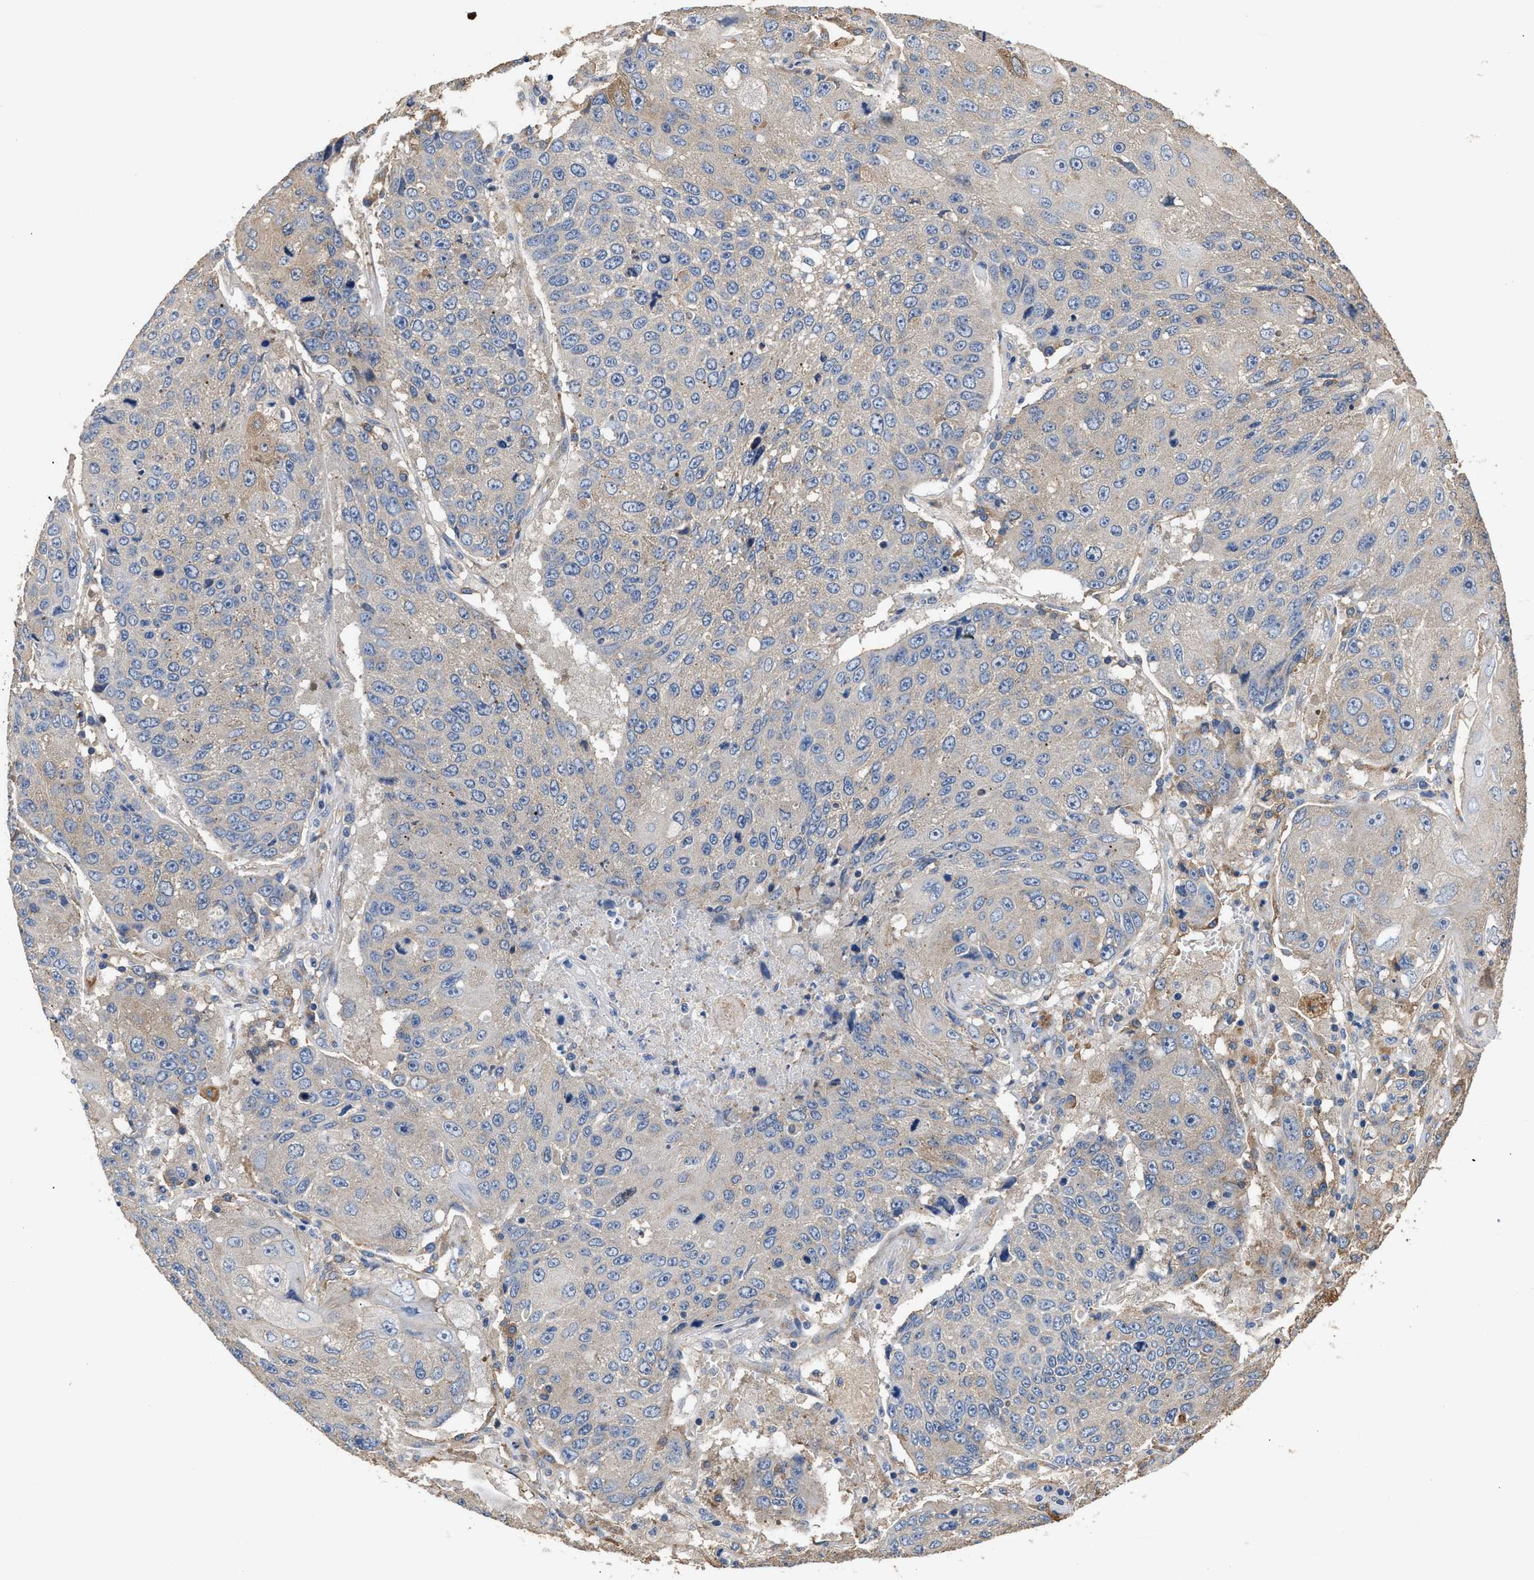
{"staining": {"intensity": "negative", "quantity": "none", "location": "none"}, "tissue": "lung cancer", "cell_type": "Tumor cells", "image_type": "cancer", "snomed": [{"axis": "morphology", "description": "Squamous cell carcinoma, NOS"}, {"axis": "topography", "description": "Lung"}], "caption": "This is an immunohistochemistry (IHC) micrograph of human lung cancer. There is no positivity in tumor cells.", "gene": "KLB", "patient": {"sex": "male", "age": 61}}